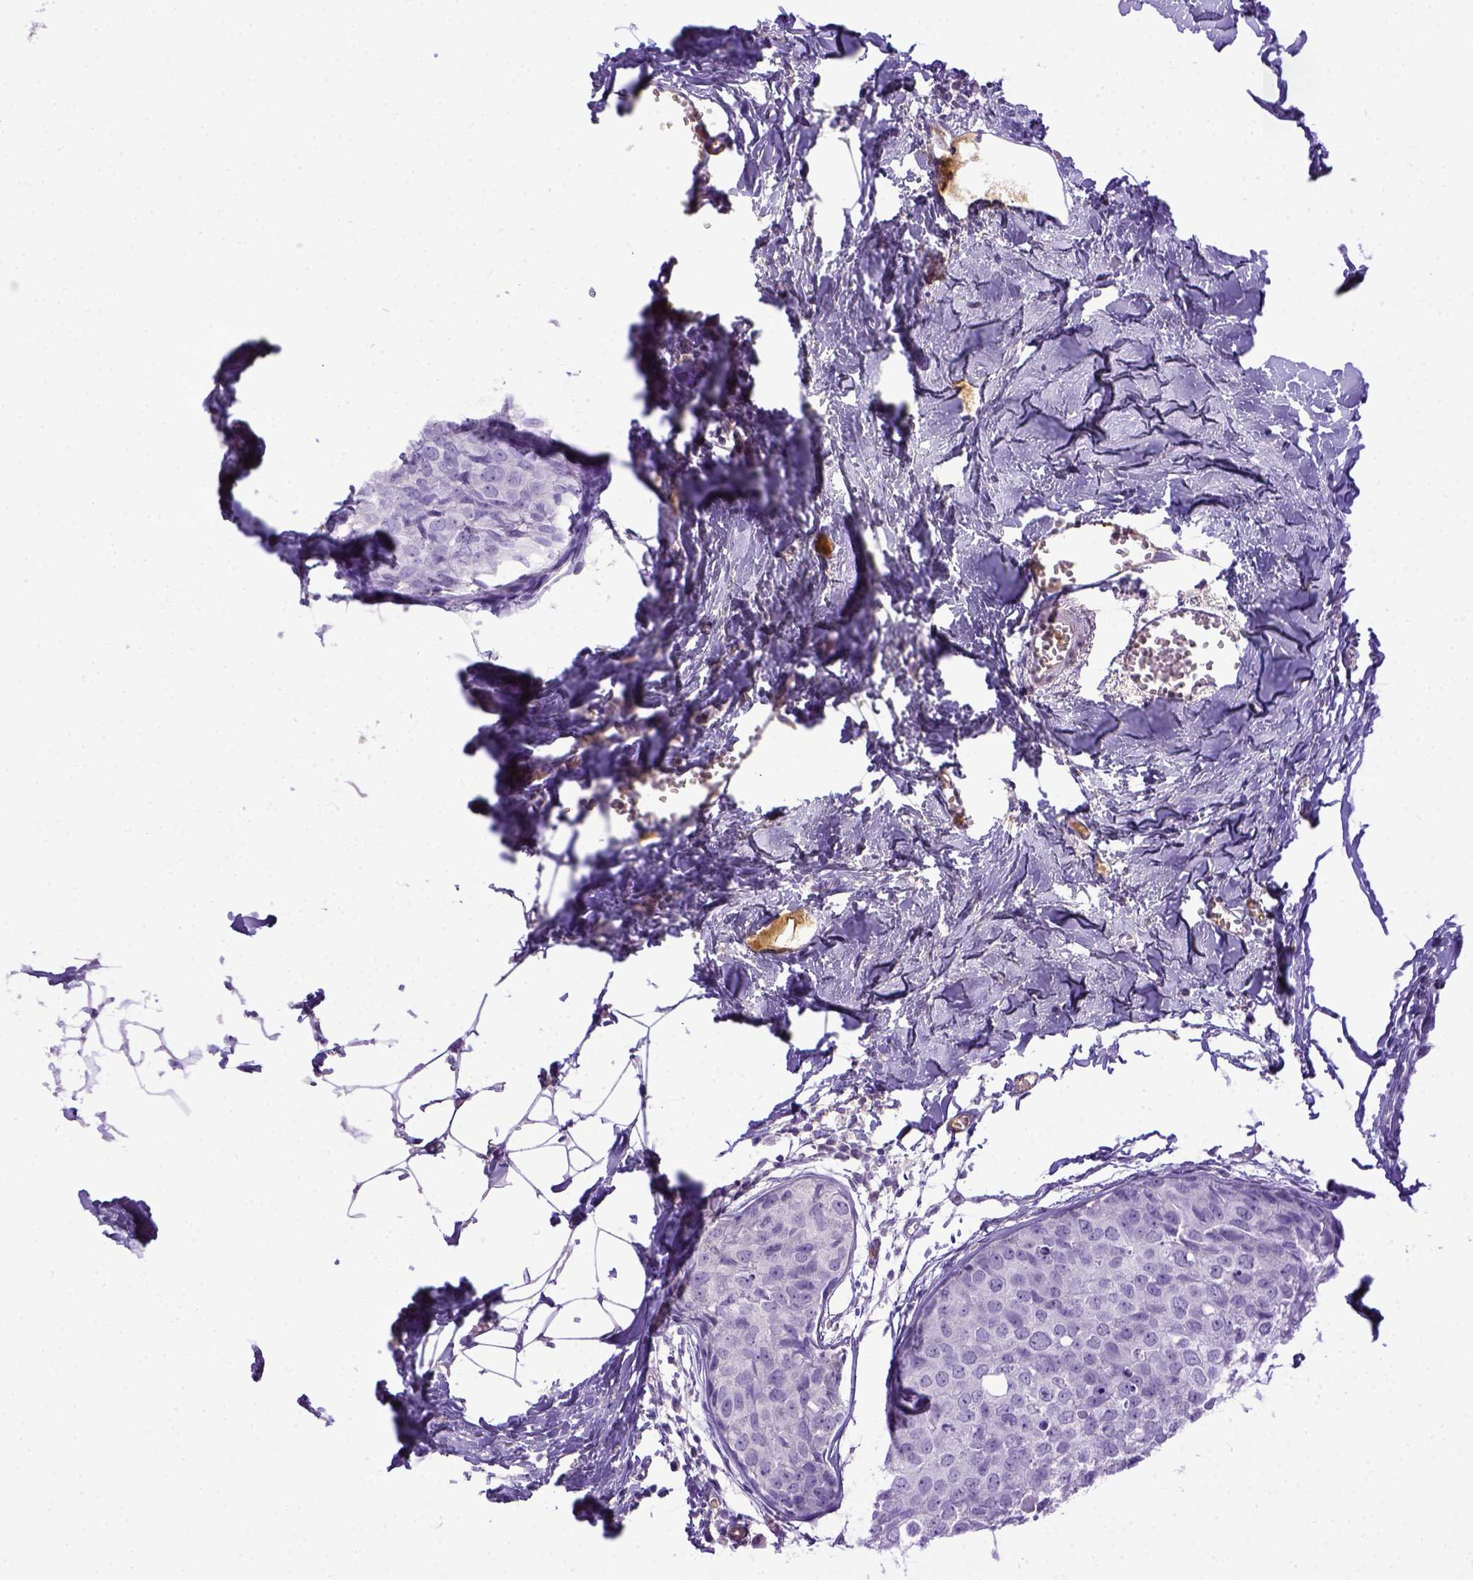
{"staining": {"intensity": "negative", "quantity": "none", "location": "none"}, "tissue": "breast cancer", "cell_type": "Tumor cells", "image_type": "cancer", "snomed": [{"axis": "morphology", "description": "Duct carcinoma"}, {"axis": "topography", "description": "Breast"}], "caption": "There is no significant positivity in tumor cells of breast cancer (invasive ductal carcinoma).", "gene": "ITIH4", "patient": {"sex": "female", "age": 38}}